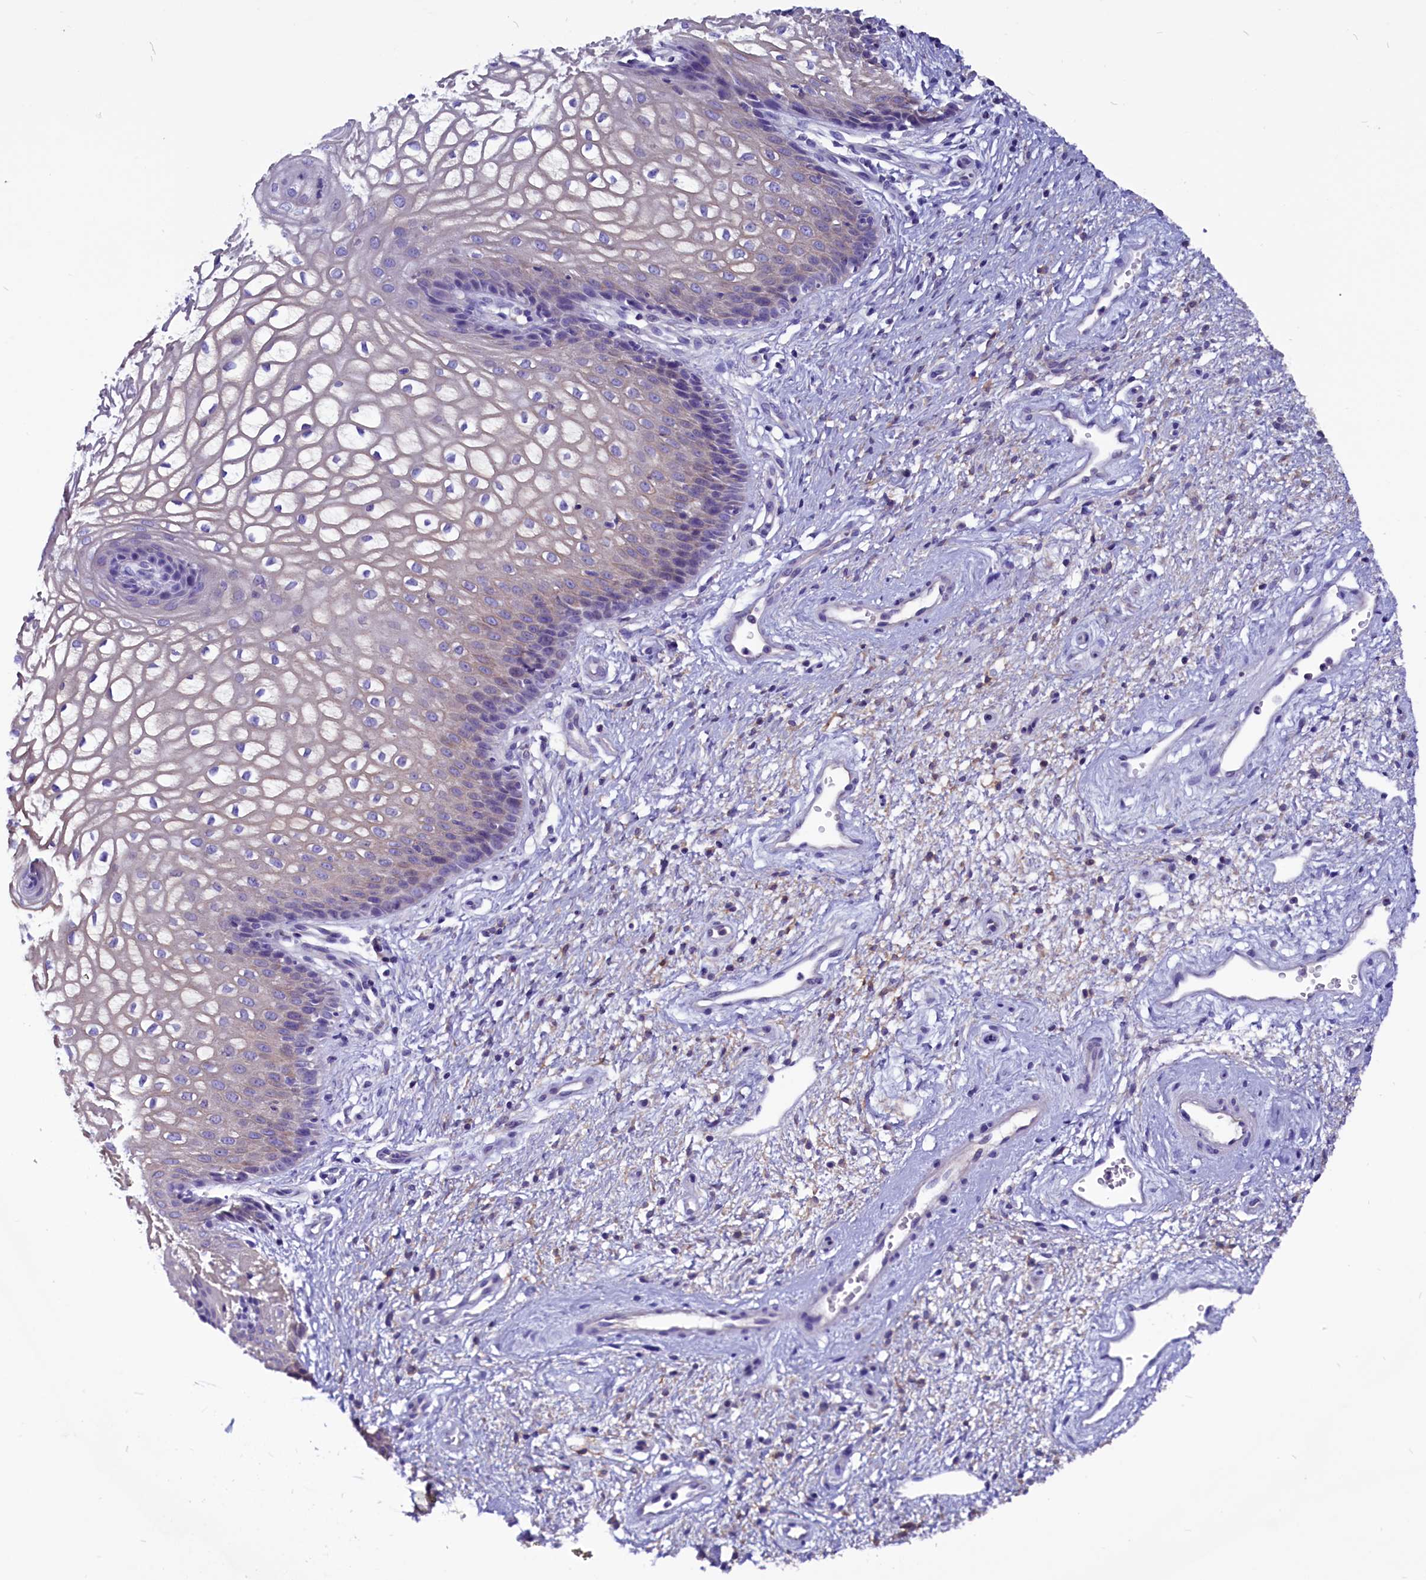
{"staining": {"intensity": "negative", "quantity": "none", "location": "none"}, "tissue": "vagina", "cell_type": "Squamous epithelial cells", "image_type": "normal", "snomed": [{"axis": "morphology", "description": "Normal tissue, NOS"}, {"axis": "topography", "description": "Vagina"}], "caption": "The photomicrograph shows no significant expression in squamous epithelial cells of vagina. The staining is performed using DAB brown chromogen with nuclei counter-stained in using hematoxylin.", "gene": "CCBE1", "patient": {"sex": "female", "age": 34}}